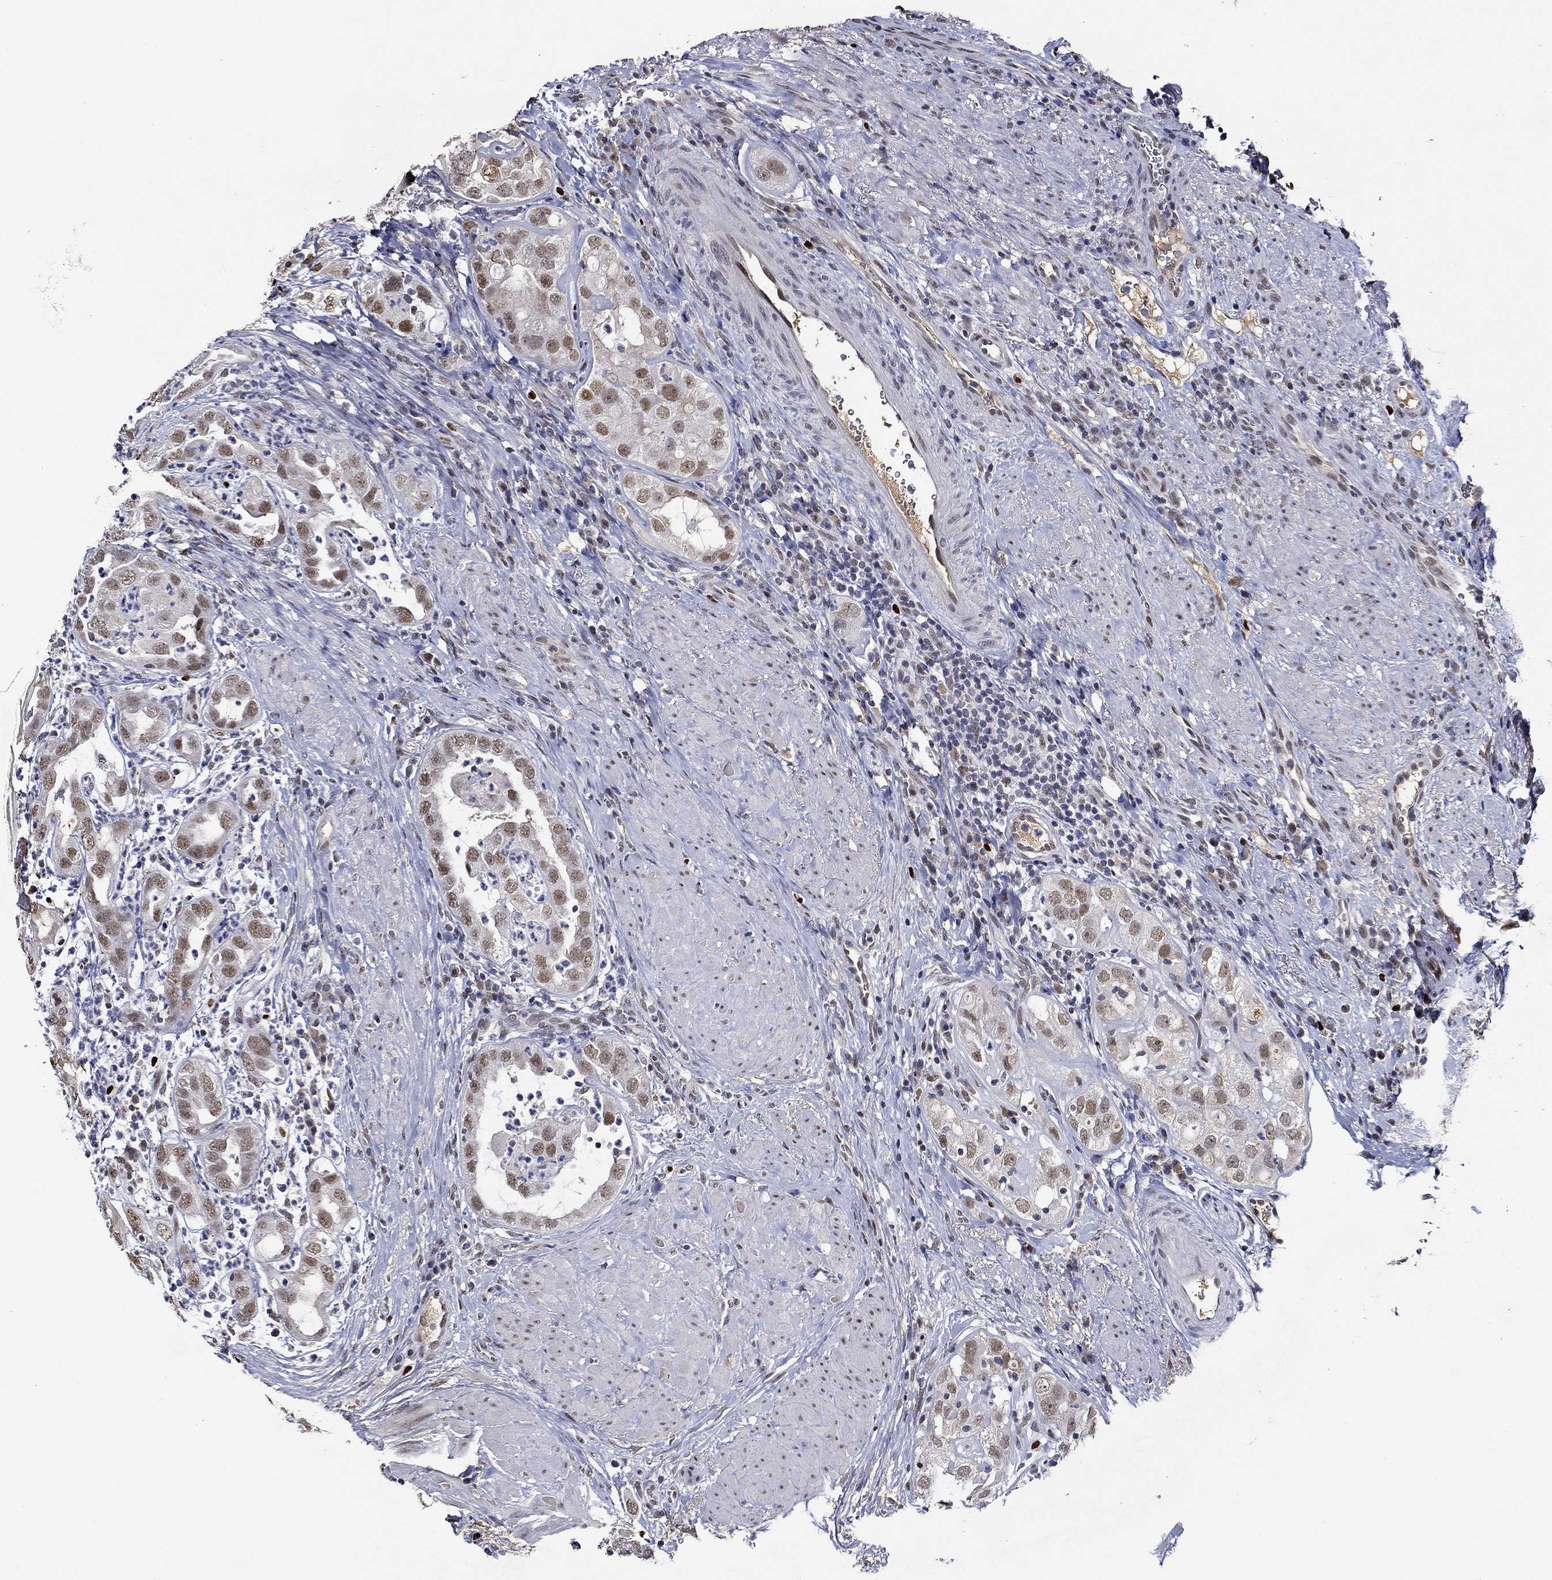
{"staining": {"intensity": "moderate", "quantity": "25%-75%", "location": "nuclear"}, "tissue": "urothelial cancer", "cell_type": "Tumor cells", "image_type": "cancer", "snomed": [{"axis": "morphology", "description": "Urothelial carcinoma, High grade"}, {"axis": "topography", "description": "Urinary bladder"}], "caption": "Protein analysis of high-grade urothelial carcinoma tissue demonstrates moderate nuclear positivity in about 25%-75% of tumor cells.", "gene": "GATA2", "patient": {"sex": "female", "age": 41}}